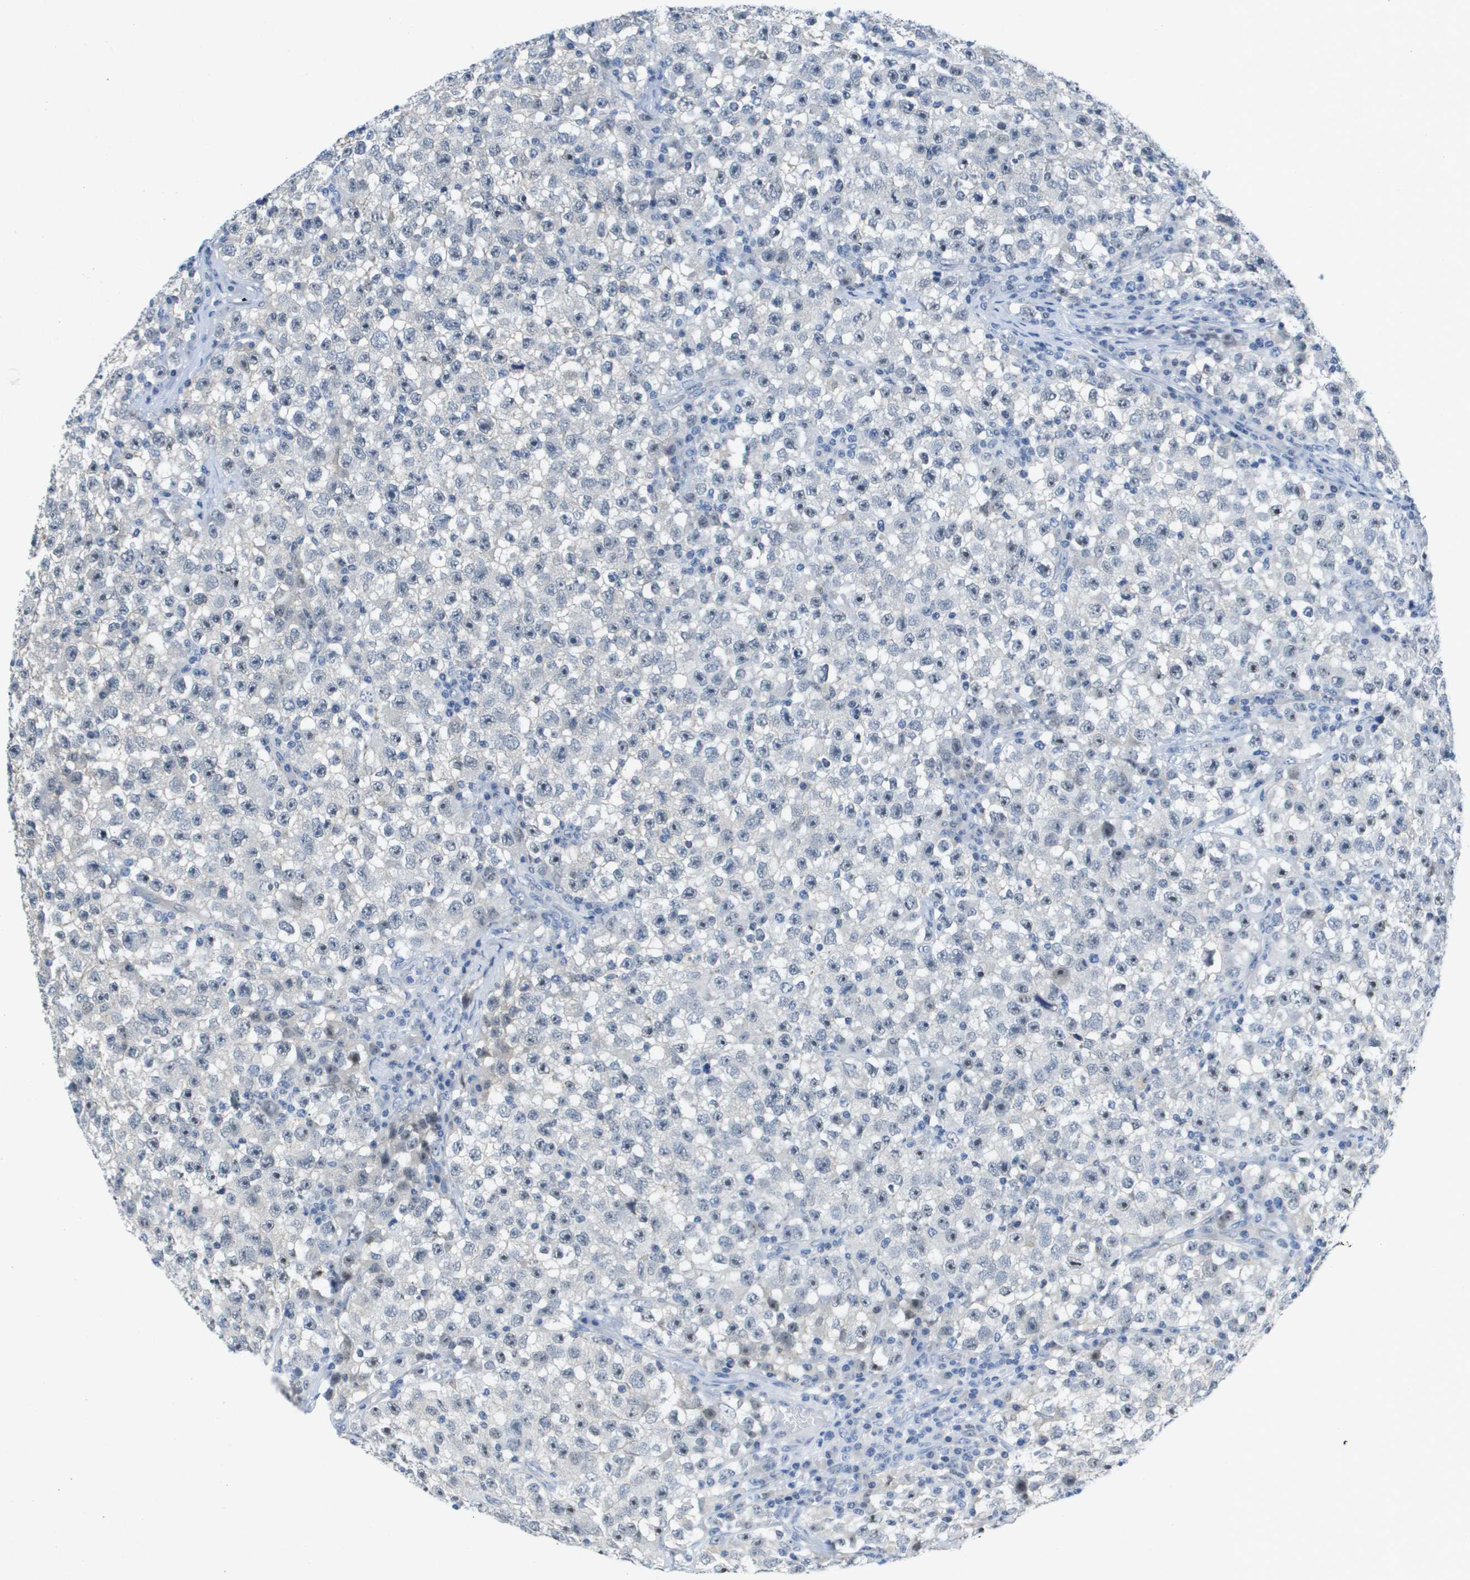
{"staining": {"intensity": "negative", "quantity": "none", "location": "none"}, "tissue": "testis cancer", "cell_type": "Tumor cells", "image_type": "cancer", "snomed": [{"axis": "morphology", "description": "Seminoma, NOS"}, {"axis": "topography", "description": "Testis"}], "caption": "Seminoma (testis) was stained to show a protein in brown. There is no significant positivity in tumor cells.", "gene": "ITGA6", "patient": {"sex": "male", "age": 22}}